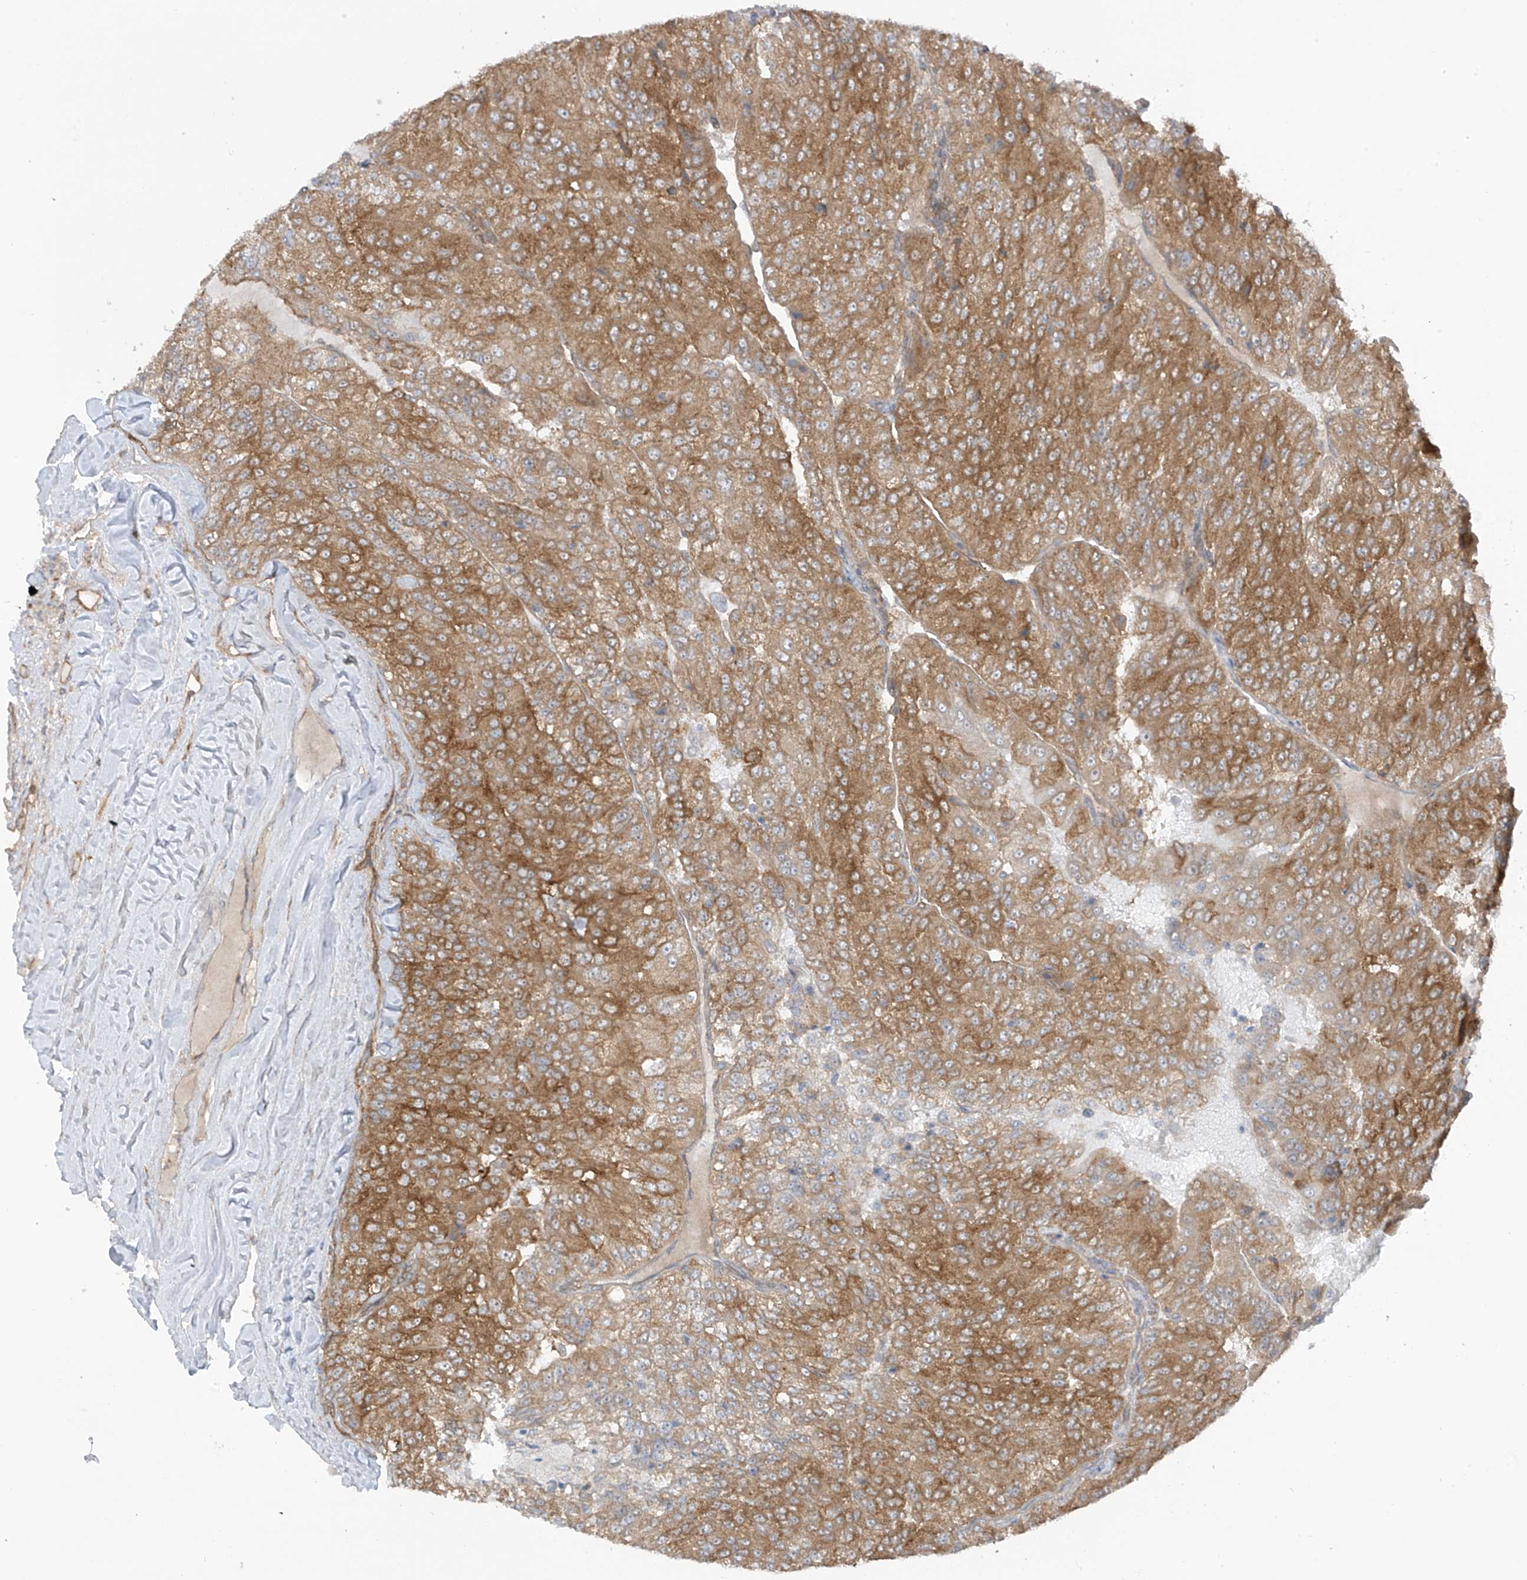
{"staining": {"intensity": "moderate", "quantity": ">75%", "location": "cytoplasmic/membranous"}, "tissue": "renal cancer", "cell_type": "Tumor cells", "image_type": "cancer", "snomed": [{"axis": "morphology", "description": "Adenocarcinoma, NOS"}, {"axis": "topography", "description": "Kidney"}], "caption": "Protein expression analysis of adenocarcinoma (renal) displays moderate cytoplasmic/membranous positivity in about >75% of tumor cells.", "gene": "REPS1", "patient": {"sex": "female", "age": 63}}